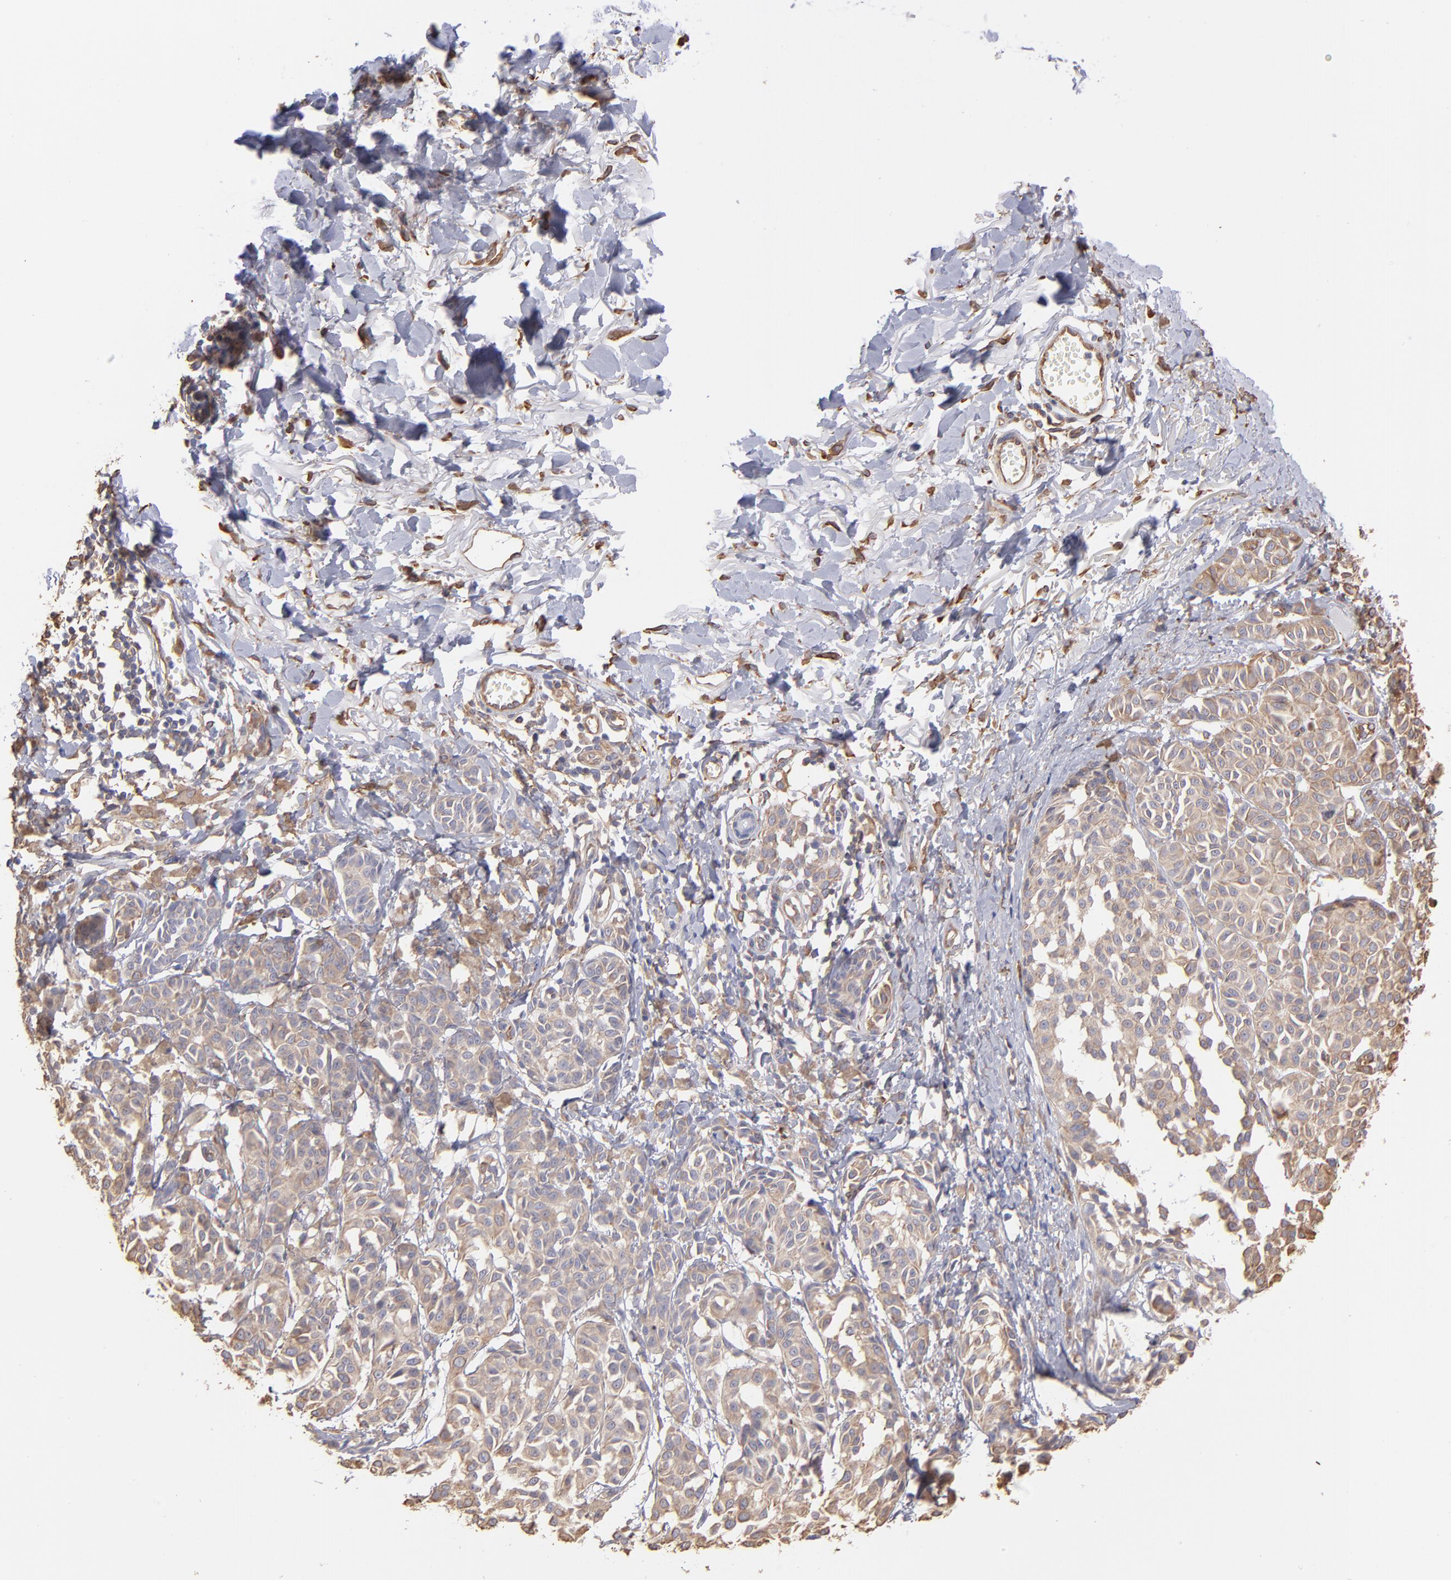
{"staining": {"intensity": "weak", "quantity": ">75%", "location": "cytoplasmic/membranous"}, "tissue": "melanoma", "cell_type": "Tumor cells", "image_type": "cancer", "snomed": [{"axis": "morphology", "description": "Malignant melanoma, NOS"}, {"axis": "topography", "description": "Skin"}], "caption": "Immunohistochemical staining of melanoma exhibits low levels of weak cytoplasmic/membranous staining in approximately >75% of tumor cells. (DAB (3,3'-diaminobenzidine) = brown stain, brightfield microscopy at high magnification).", "gene": "PLEC", "patient": {"sex": "male", "age": 76}}